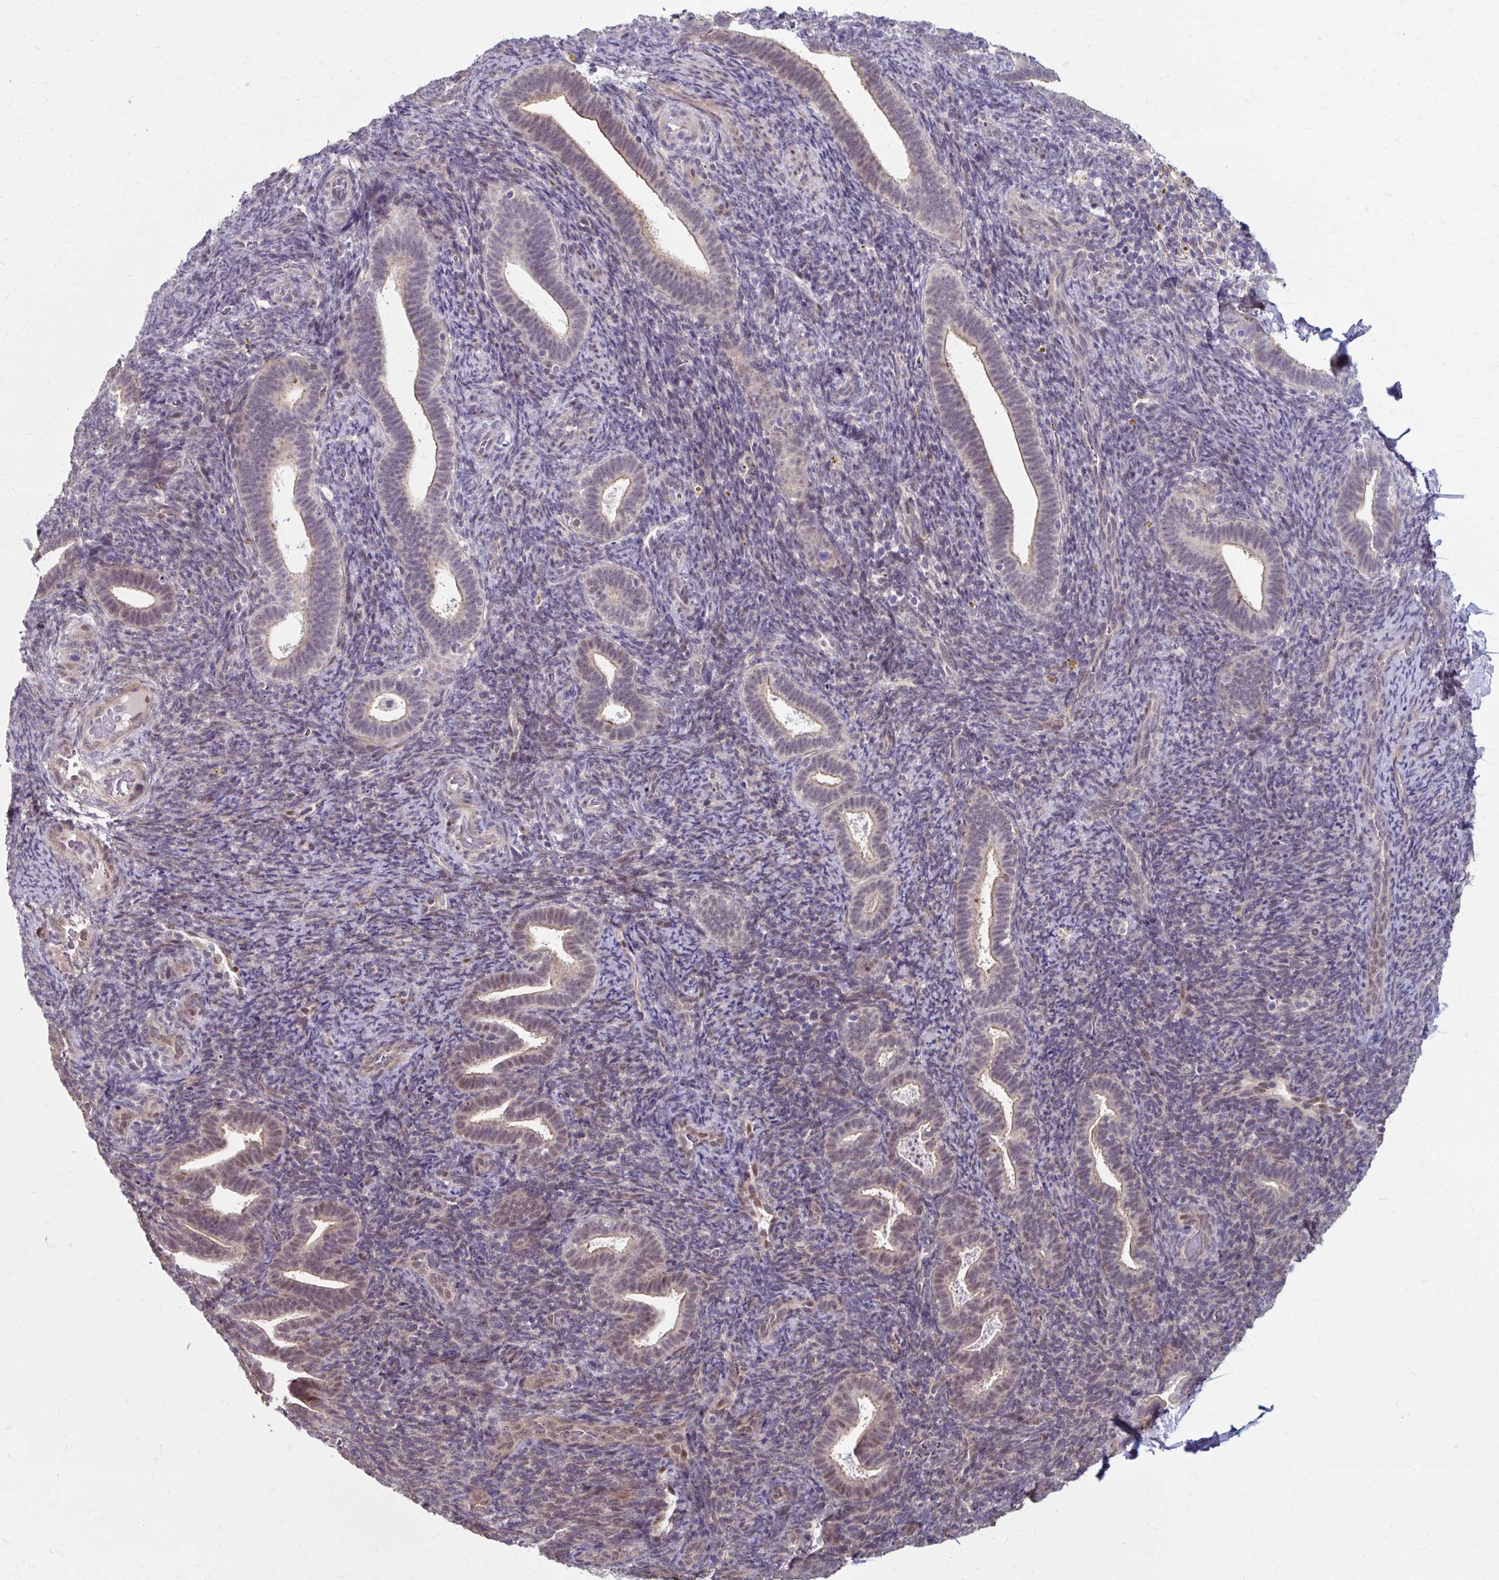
{"staining": {"intensity": "weak", "quantity": "<25%", "location": "nuclear"}, "tissue": "endometrium", "cell_type": "Cells in endometrial stroma", "image_type": "normal", "snomed": [{"axis": "morphology", "description": "Normal tissue, NOS"}, {"axis": "topography", "description": "Endometrium"}], "caption": "Endometrium was stained to show a protein in brown. There is no significant positivity in cells in endometrial stroma. (Immunohistochemistry (ihc), brightfield microscopy, high magnification).", "gene": "ZNF555", "patient": {"sex": "female", "age": 34}}